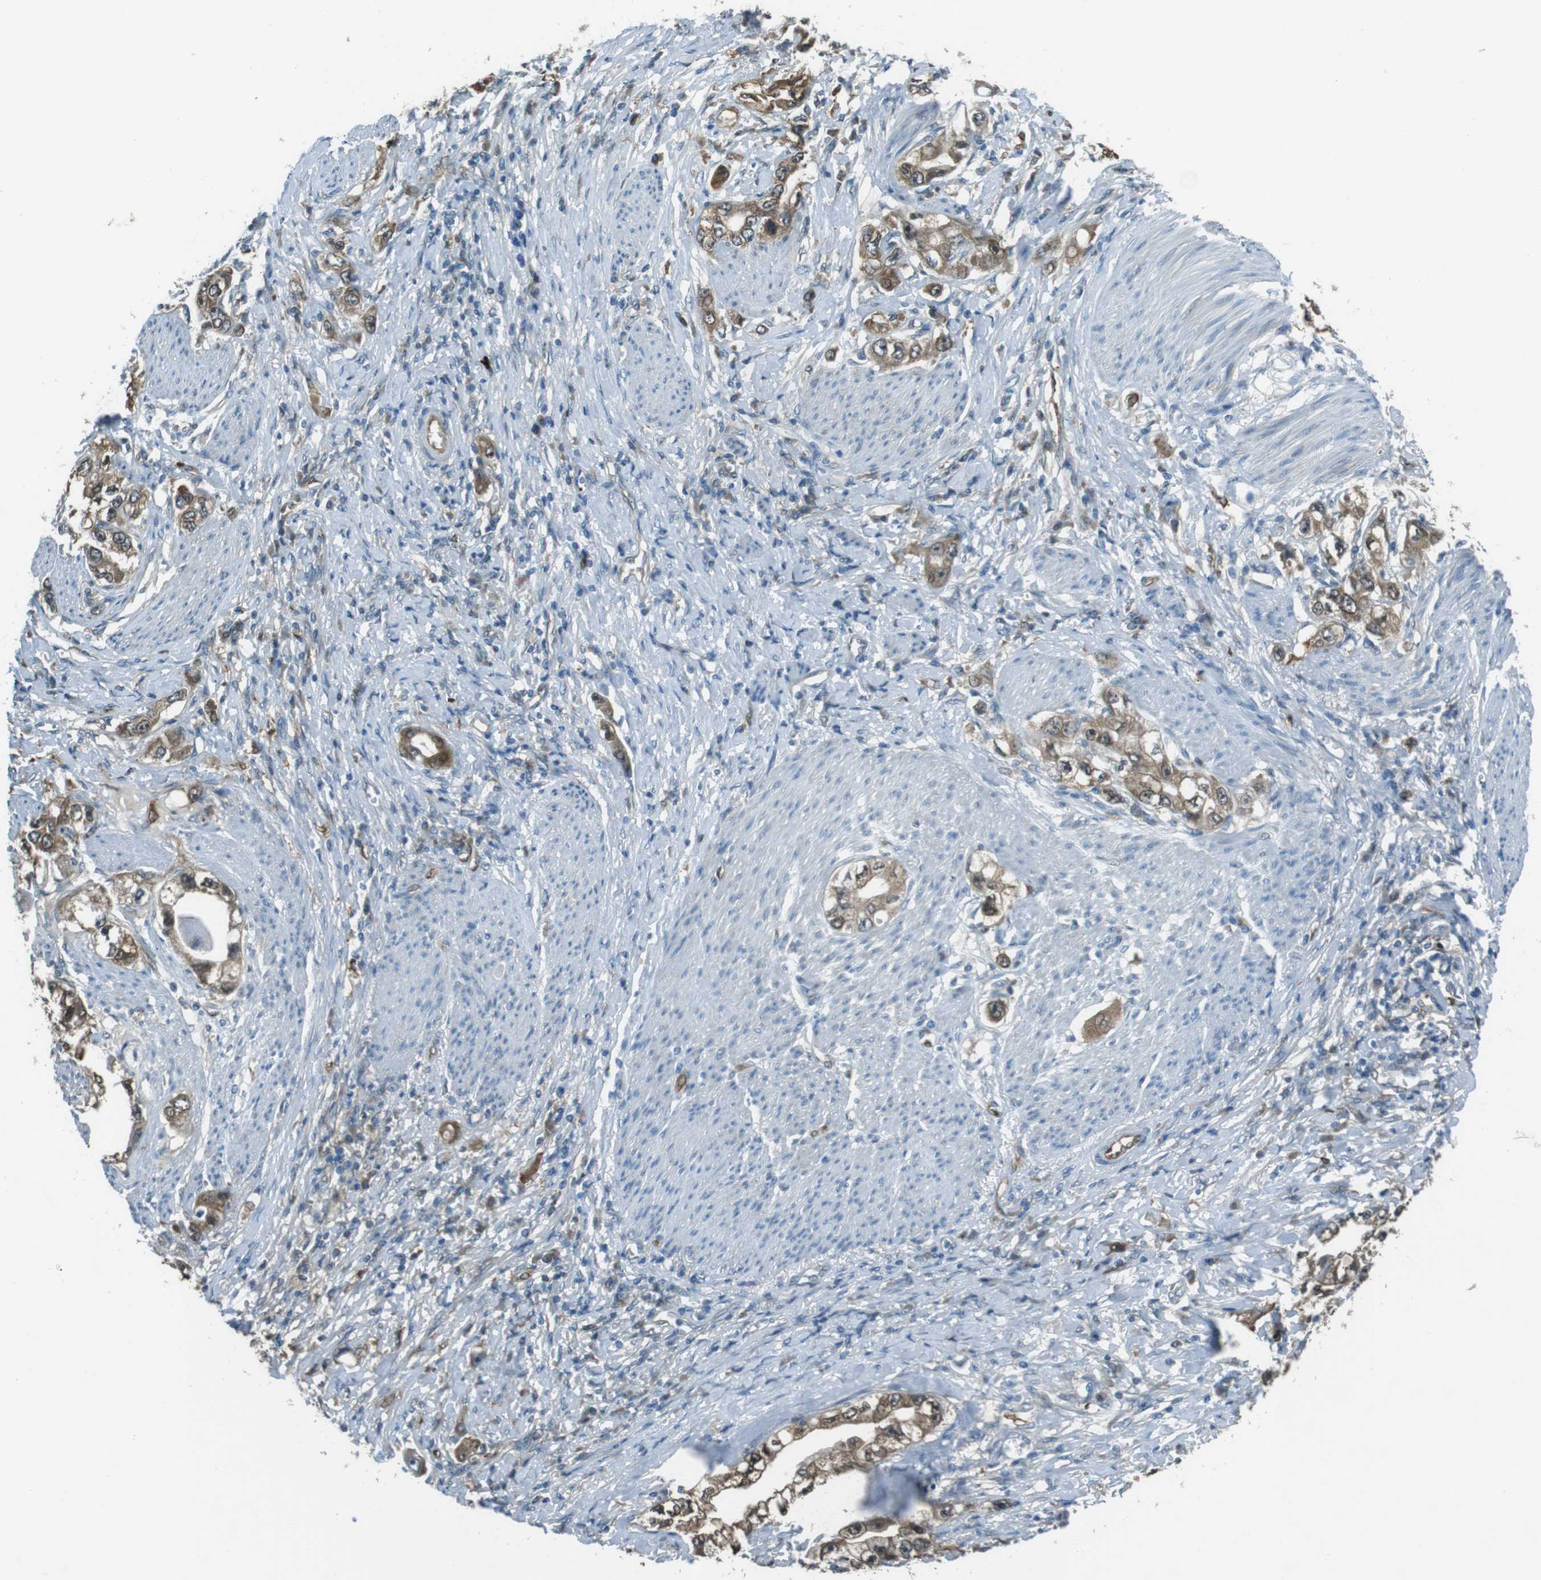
{"staining": {"intensity": "moderate", "quantity": ">75%", "location": "cytoplasmic/membranous,nuclear"}, "tissue": "stomach cancer", "cell_type": "Tumor cells", "image_type": "cancer", "snomed": [{"axis": "morphology", "description": "Adenocarcinoma, NOS"}, {"axis": "topography", "description": "Stomach, lower"}], "caption": "A micrograph showing moderate cytoplasmic/membranous and nuclear staining in about >75% of tumor cells in stomach cancer (adenocarcinoma), as visualized by brown immunohistochemical staining.", "gene": "MFAP3", "patient": {"sex": "female", "age": 93}}